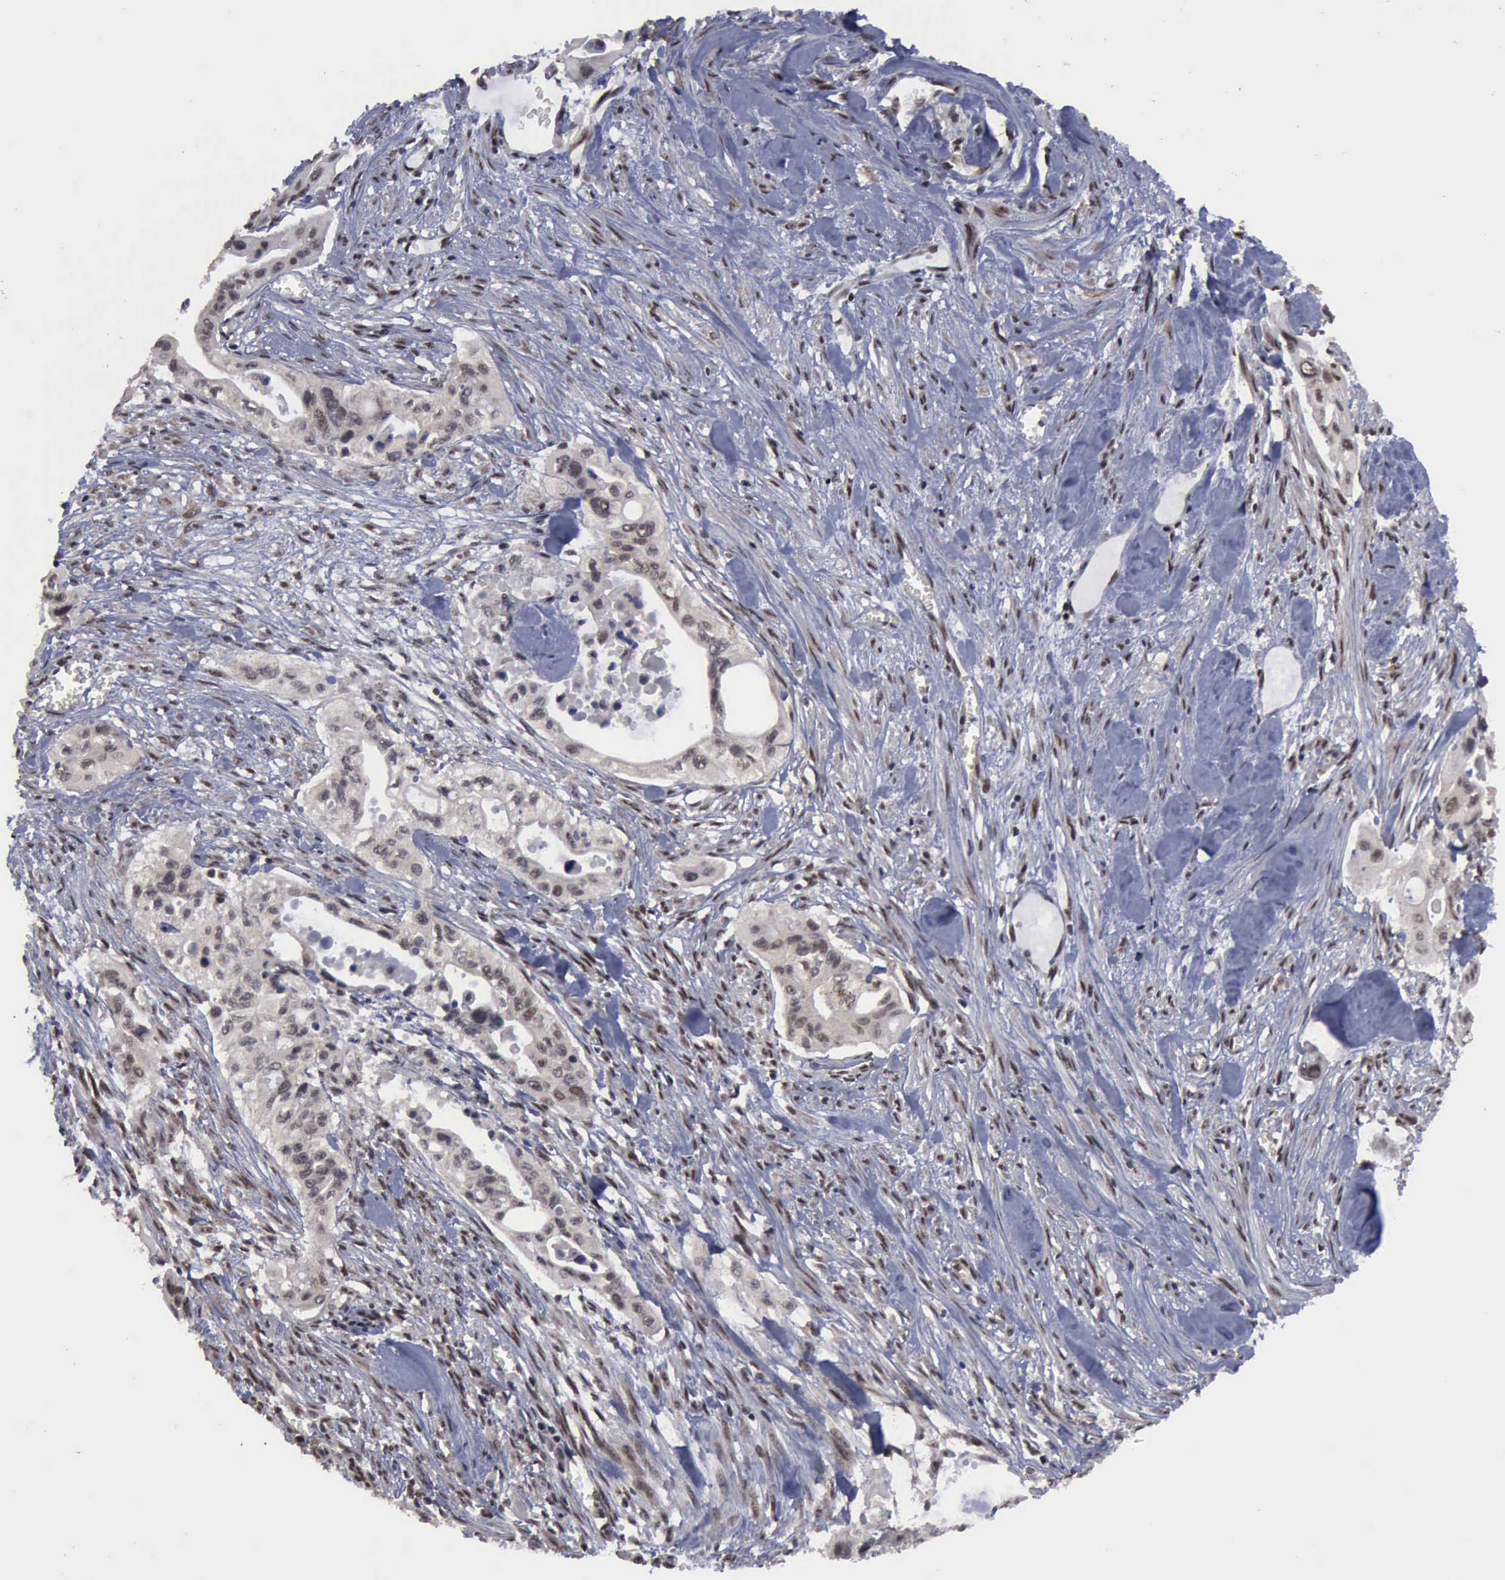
{"staining": {"intensity": "weak", "quantity": "25%-75%", "location": "cytoplasmic/membranous,nuclear"}, "tissue": "pancreatic cancer", "cell_type": "Tumor cells", "image_type": "cancer", "snomed": [{"axis": "morphology", "description": "Adenocarcinoma, NOS"}, {"axis": "topography", "description": "Pancreas"}], "caption": "Pancreatic adenocarcinoma stained with IHC reveals weak cytoplasmic/membranous and nuclear staining in approximately 25%-75% of tumor cells.", "gene": "RTCB", "patient": {"sex": "male", "age": 77}}